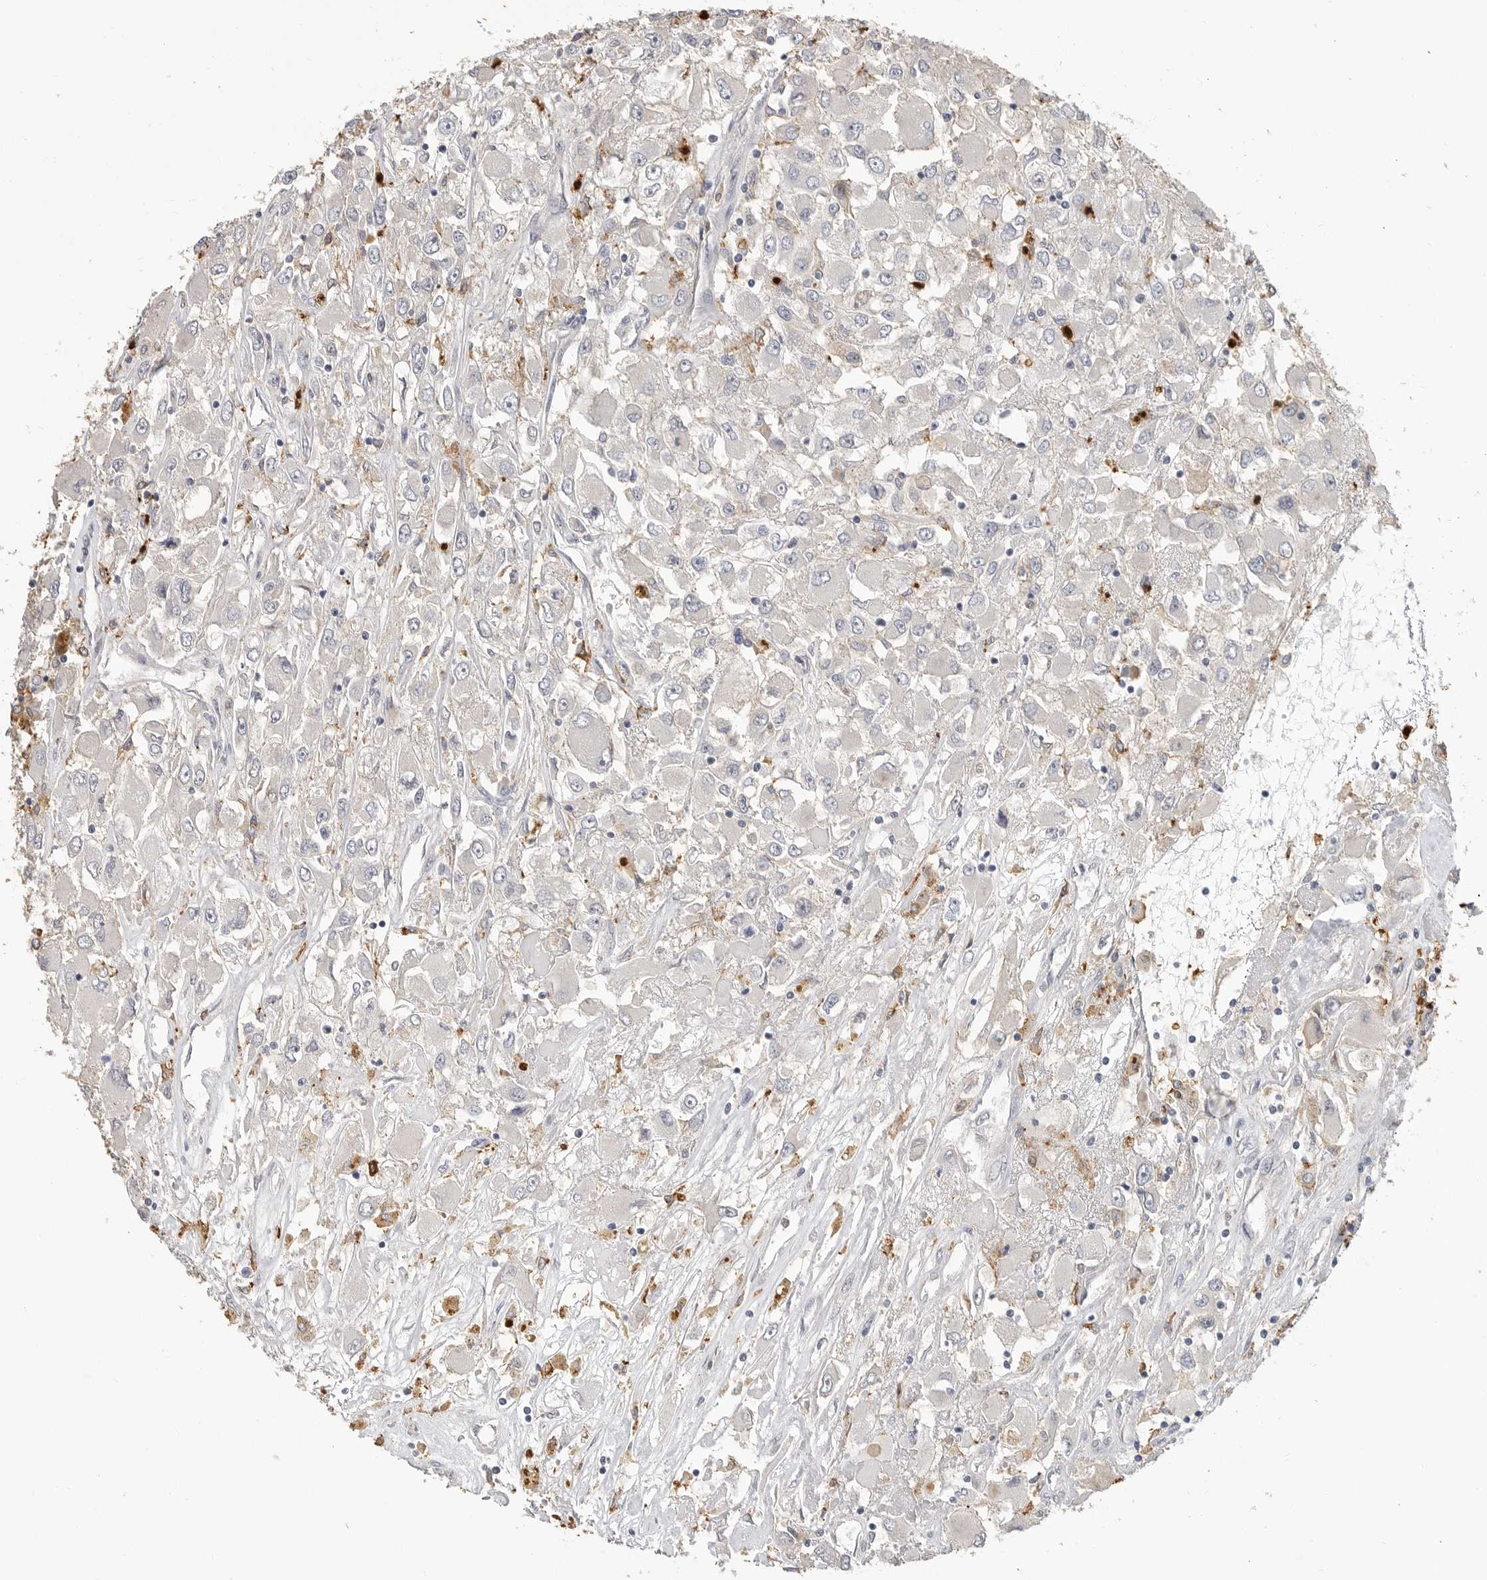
{"staining": {"intensity": "negative", "quantity": "none", "location": "none"}, "tissue": "renal cancer", "cell_type": "Tumor cells", "image_type": "cancer", "snomed": [{"axis": "morphology", "description": "Adenocarcinoma, NOS"}, {"axis": "topography", "description": "Kidney"}], "caption": "Tumor cells show no significant expression in renal cancer (adenocarcinoma).", "gene": "LTBR", "patient": {"sex": "female", "age": 52}}